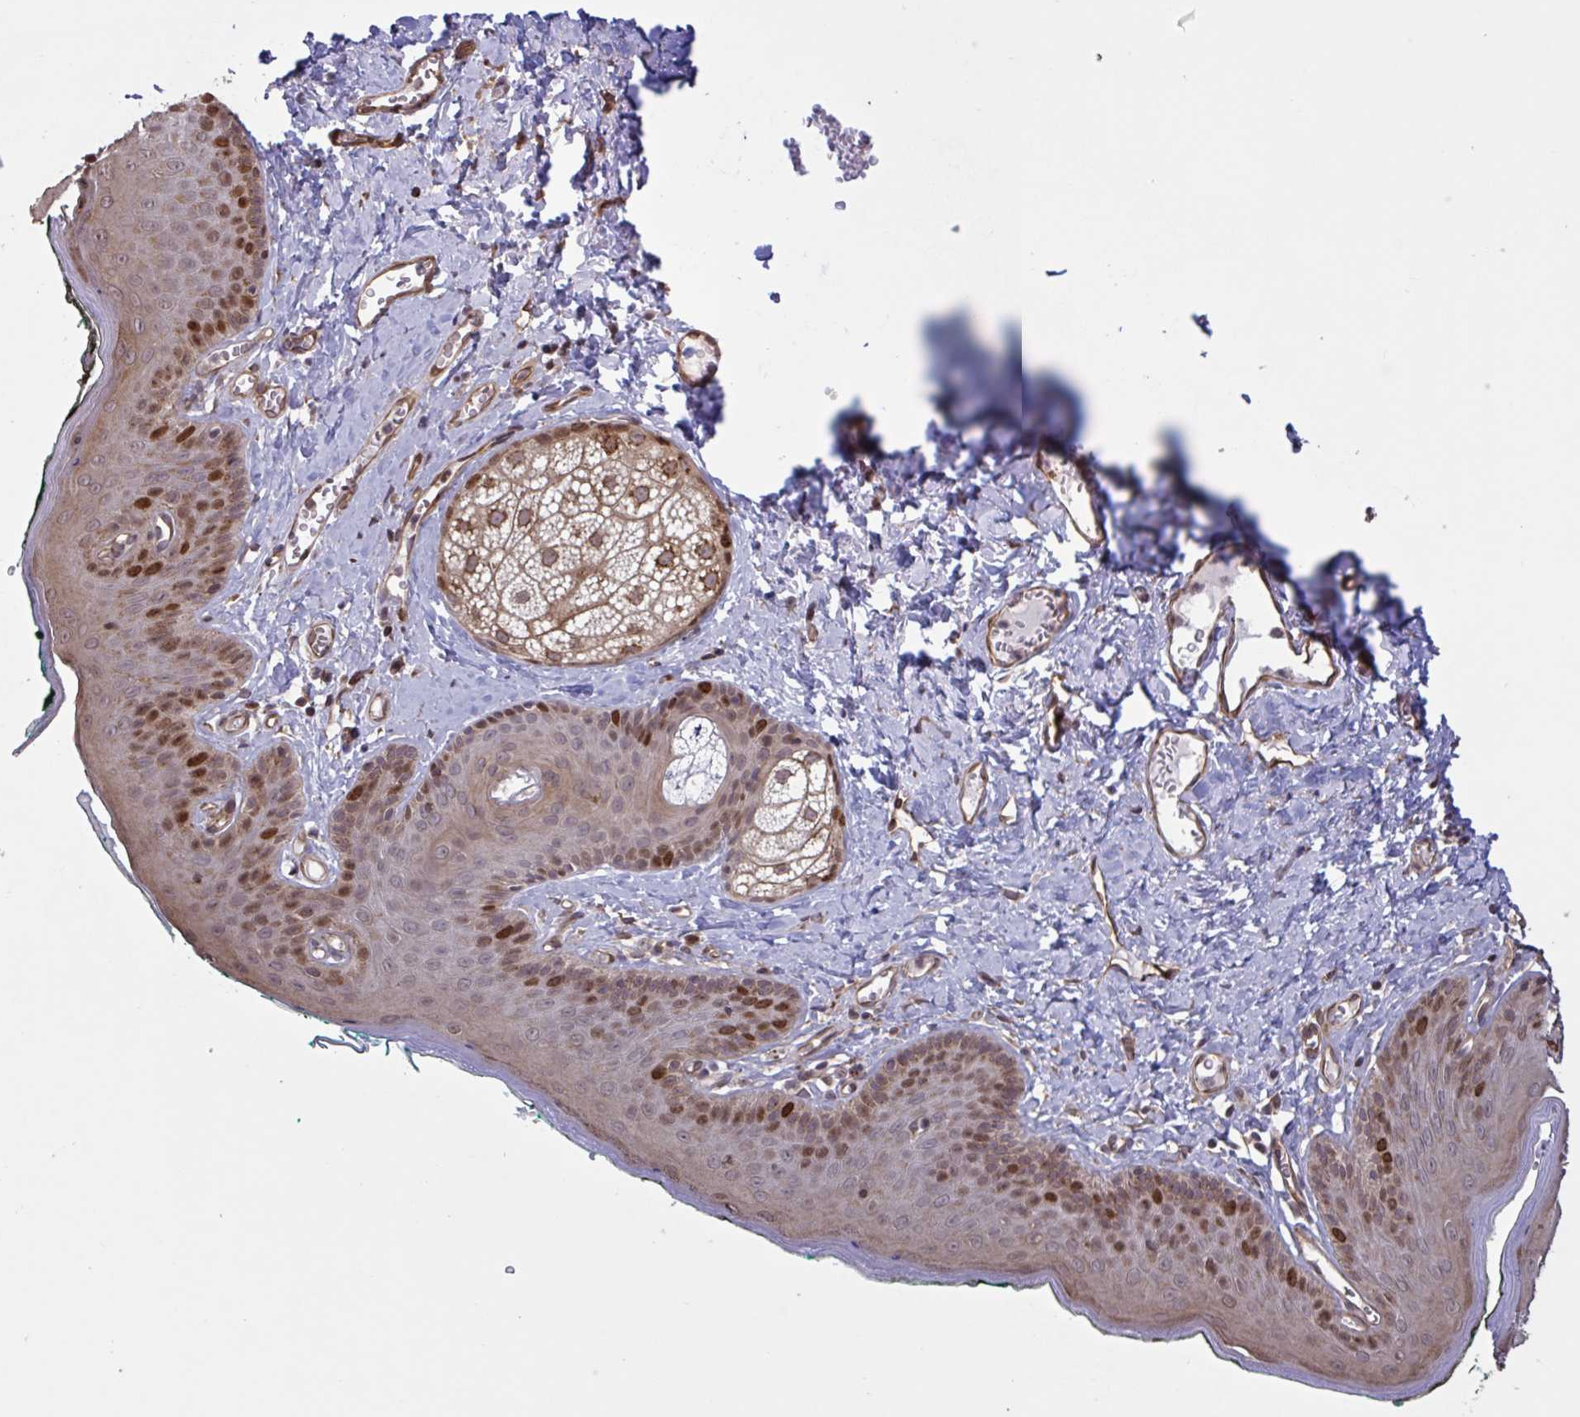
{"staining": {"intensity": "strong", "quantity": "25%-75%", "location": "cytoplasmic/membranous,nuclear"}, "tissue": "skin", "cell_type": "Epidermal cells", "image_type": "normal", "snomed": [{"axis": "morphology", "description": "Normal tissue, NOS"}, {"axis": "topography", "description": "Vulva"}, {"axis": "topography", "description": "Peripheral nerve tissue"}], "caption": "Immunohistochemical staining of benign skin reveals 25%-75% levels of strong cytoplasmic/membranous,nuclear protein expression in approximately 25%-75% of epidermal cells.", "gene": "IPO5", "patient": {"sex": "female", "age": 66}}